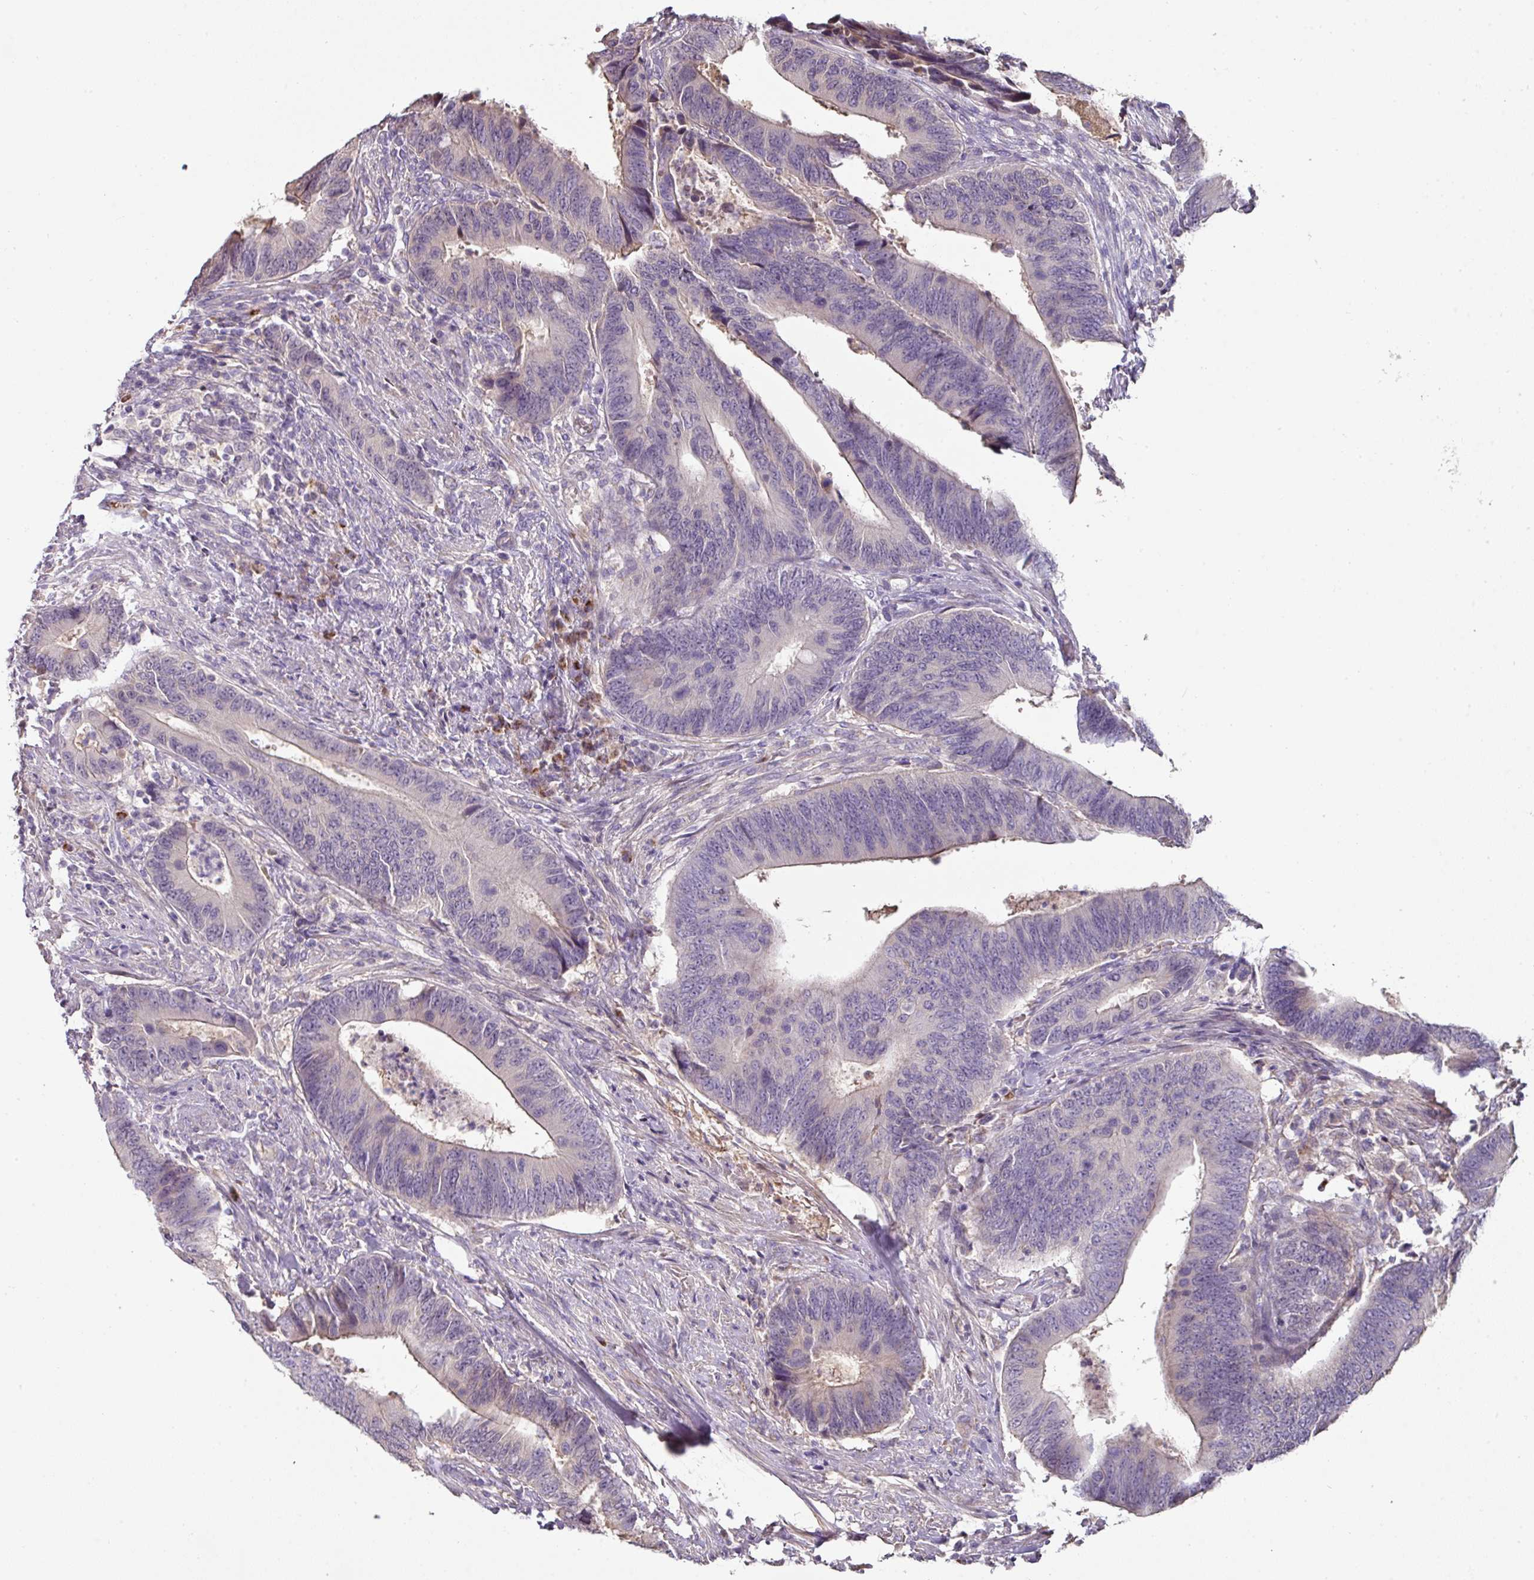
{"staining": {"intensity": "weak", "quantity": "<25%", "location": "cytoplasmic/membranous"}, "tissue": "colorectal cancer", "cell_type": "Tumor cells", "image_type": "cancer", "snomed": [{"axis": "morphology", "description": "Adenocarcinoma, NOS"}, {"axis": "topography", "description": "Colon"}], "caption": "Immunohistochemistry photomicrograph of neoplastic tissue: human colorectal cancer stained with DAB demonstrates no significant protein positivity in tumor cells.", "gene": "CCZ1", "patient": {"sex": "male", "age": 87}}